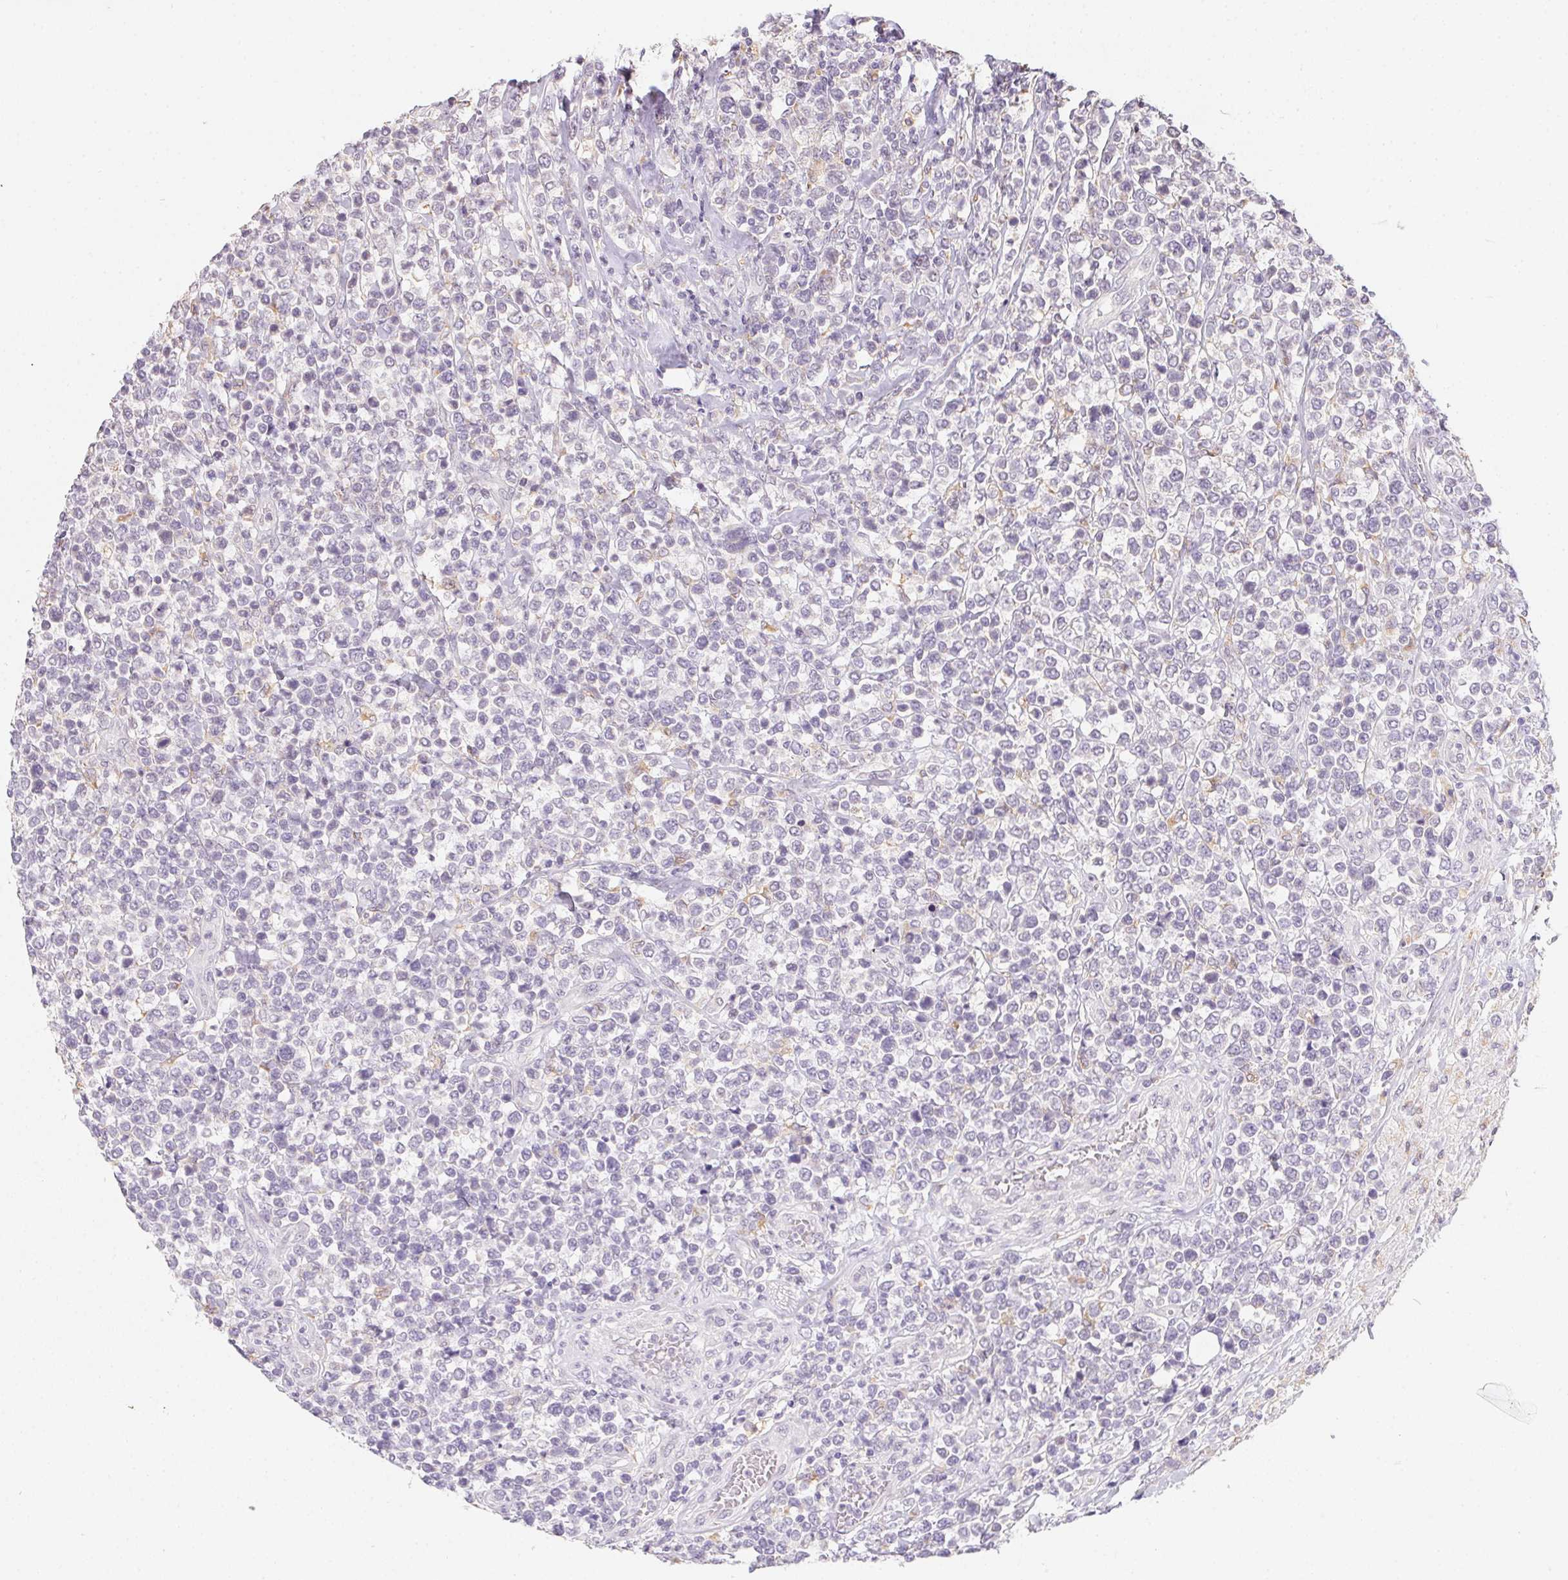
{"staining": {"intensity": "negative", "quantity": "none", "location": "none"}, "tissue": "lymphoma", "cell_type": "Tumor cells", "image_type": "cancer", "snomed": [{"axis": "morphology", "description": "Malignant lymphoma, non-Hodgkin's type, High grade"}, {"axis": "topography", "description": "Soft tissue"}], "caption": "A micrograph of human lymphoma is negative for staining in tumor cells. (DAB immunohistochemistry, high magnification).", "gene": "SLC6A18", "patient": {"sex": "female", "age": 56}}